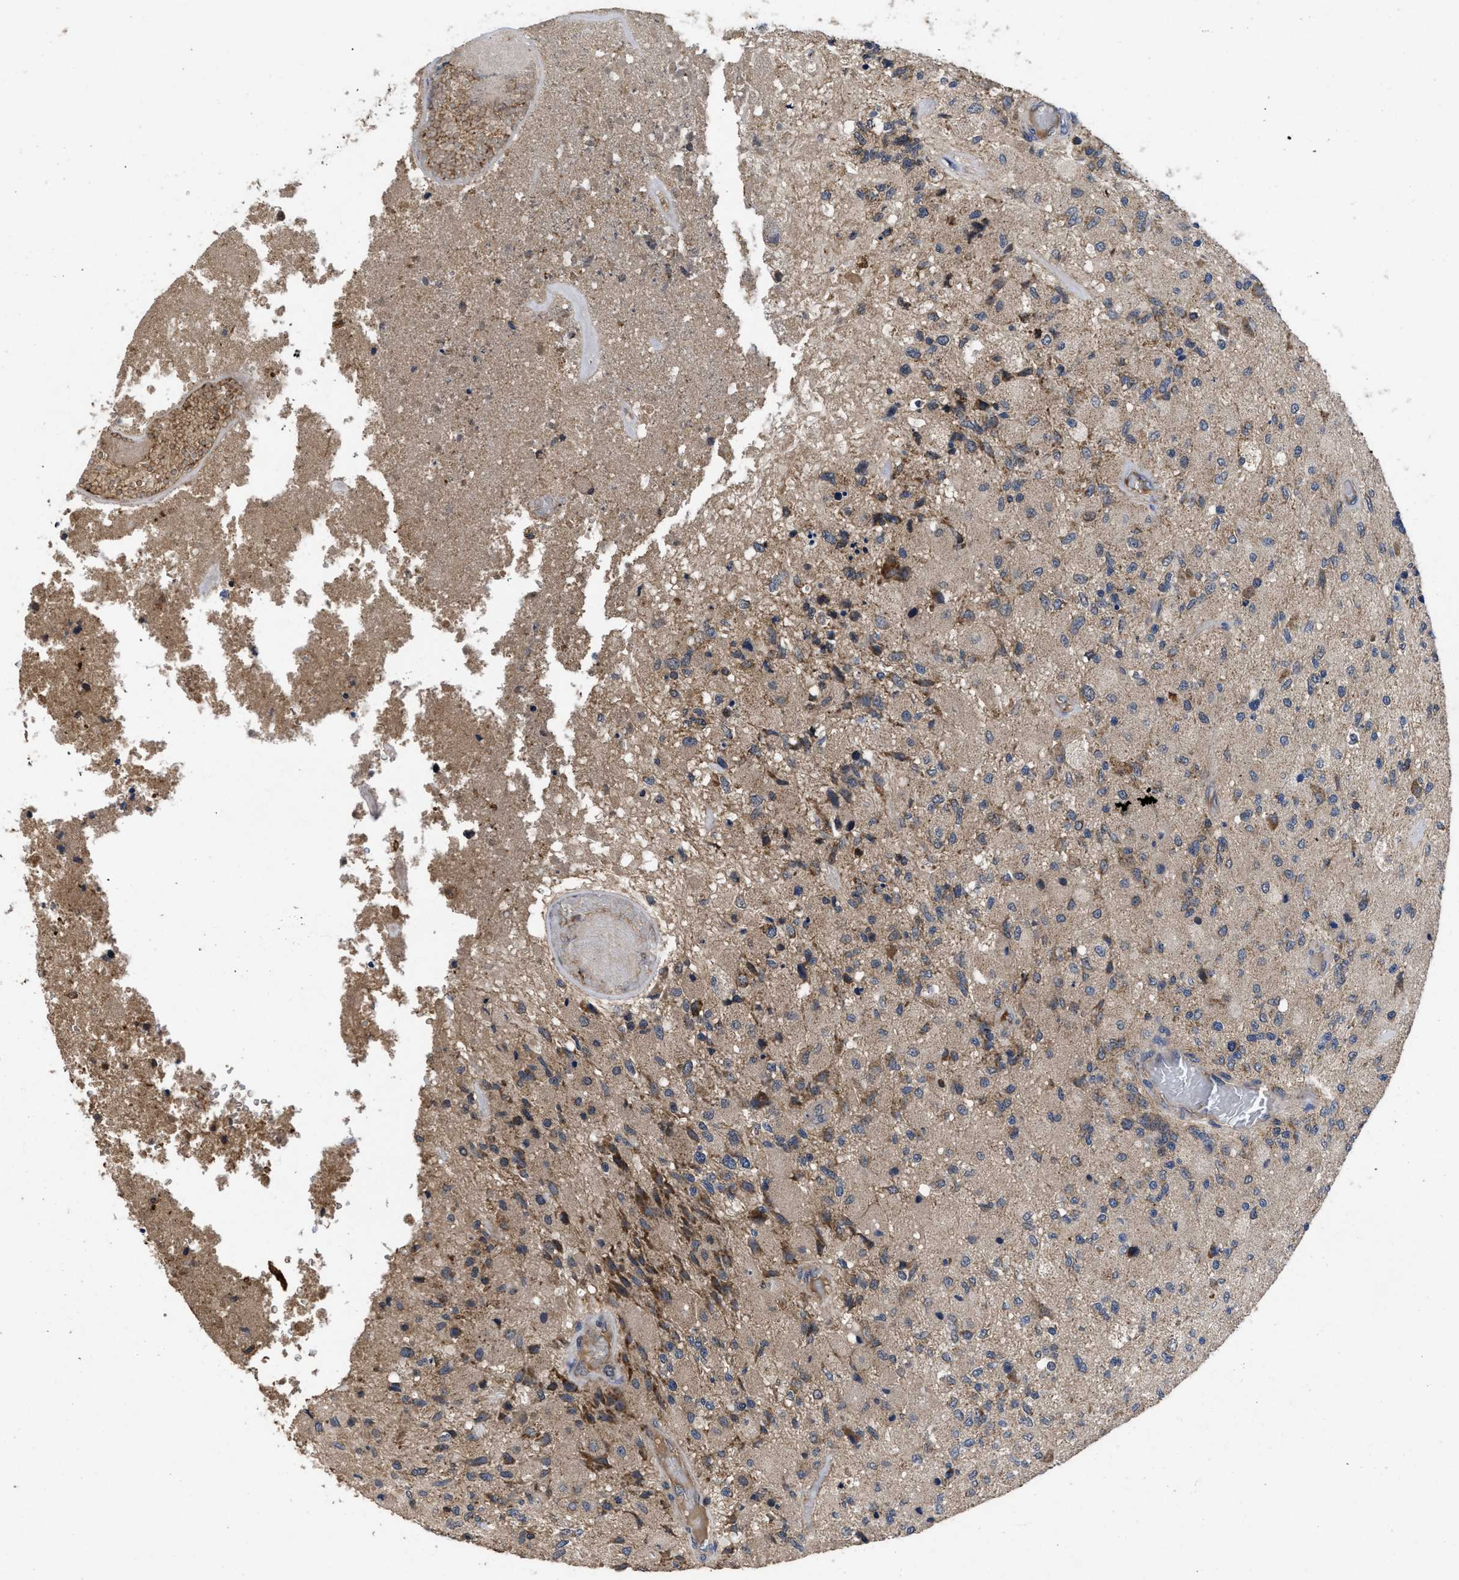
{"staining": {"intensity": "moderate", "quantity": "25%-75%", "location": "cytoplasmic/membranous"}, "tissue": "glioma", "cell_type": "Tumor cells", "image_type": "cancer", "snomed": [{"axis": "morphology", "description": "Normal tissue, NOS"}, {"axis": "morphology", "description": "Glioma, malignant, High grade"}, {"axis": "topography", "description": "Cerebral cortex"}], "caption": "Tumor cells show medium levels of moderate cytoplasmic/membranous positivity in approximately 25%-75% of cells in malignant glioma (high-grade).", "gene": "LRRC3", "patient": {"sex": "male", "age": 77}}